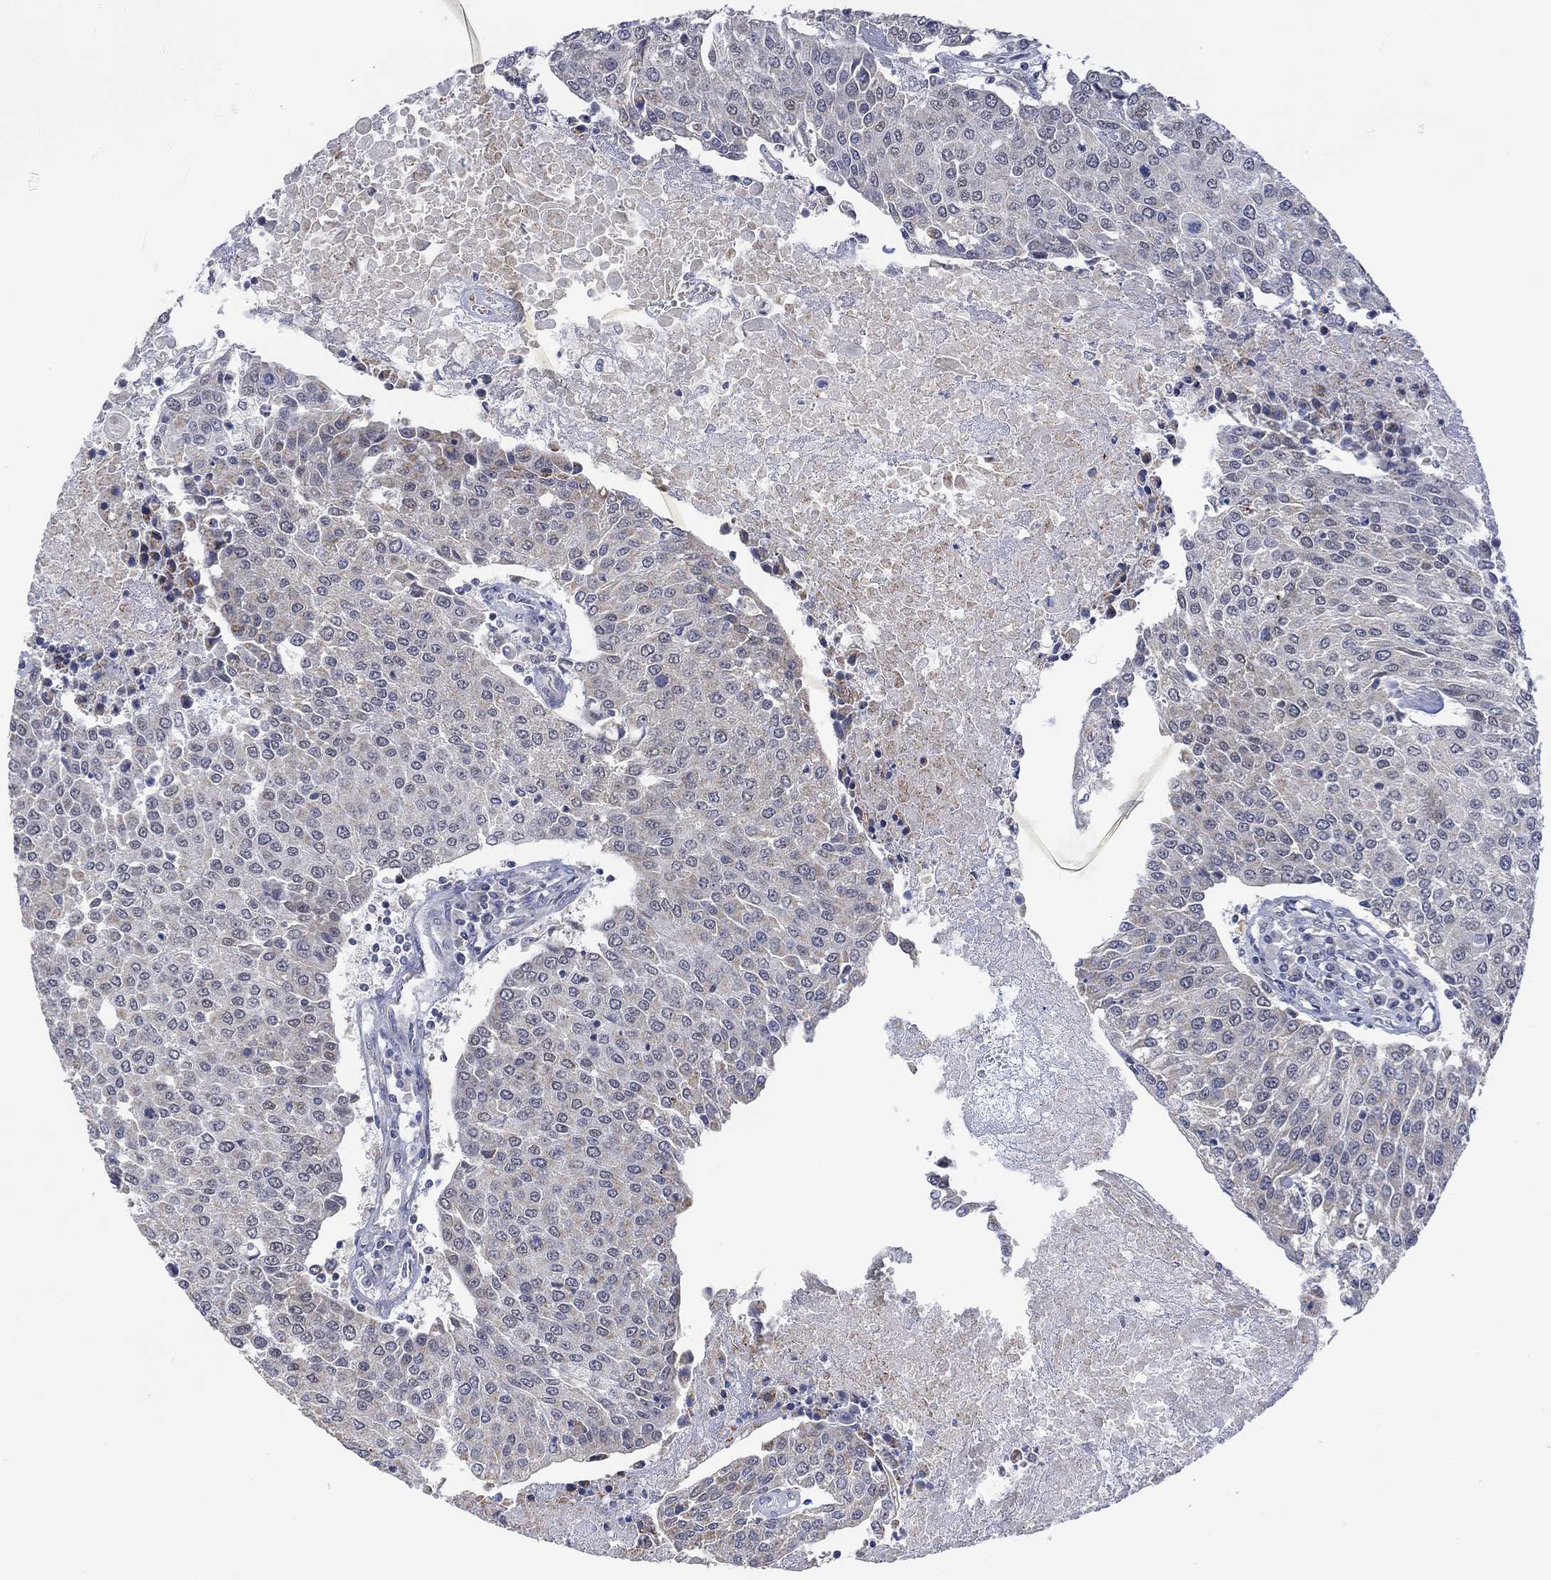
{"staining": {"intensity": "negative", "quantity": "none", "location": "none"}, "tissue": "urothelial cancer", "cell_type": "Tumor cells", "image_type": "cancer", "snomed": [{"axis": "morphology", "description": "Urothelial carcinoma, High grade"}, {"axis": "topography", "description": "Urinary bladder"}], "caption": "The immunohistochemistry (IHC) photomicrograph has no significant staining in tumor cells of urothelial cancer tissue. (Stains: DAB immunohistochemistry with hematoxylin counter stain, Microscopy: brightfield microscopy at high magnification).", "gene": "SLC48A1", "patient": {"sex": "female", "age": 85}}